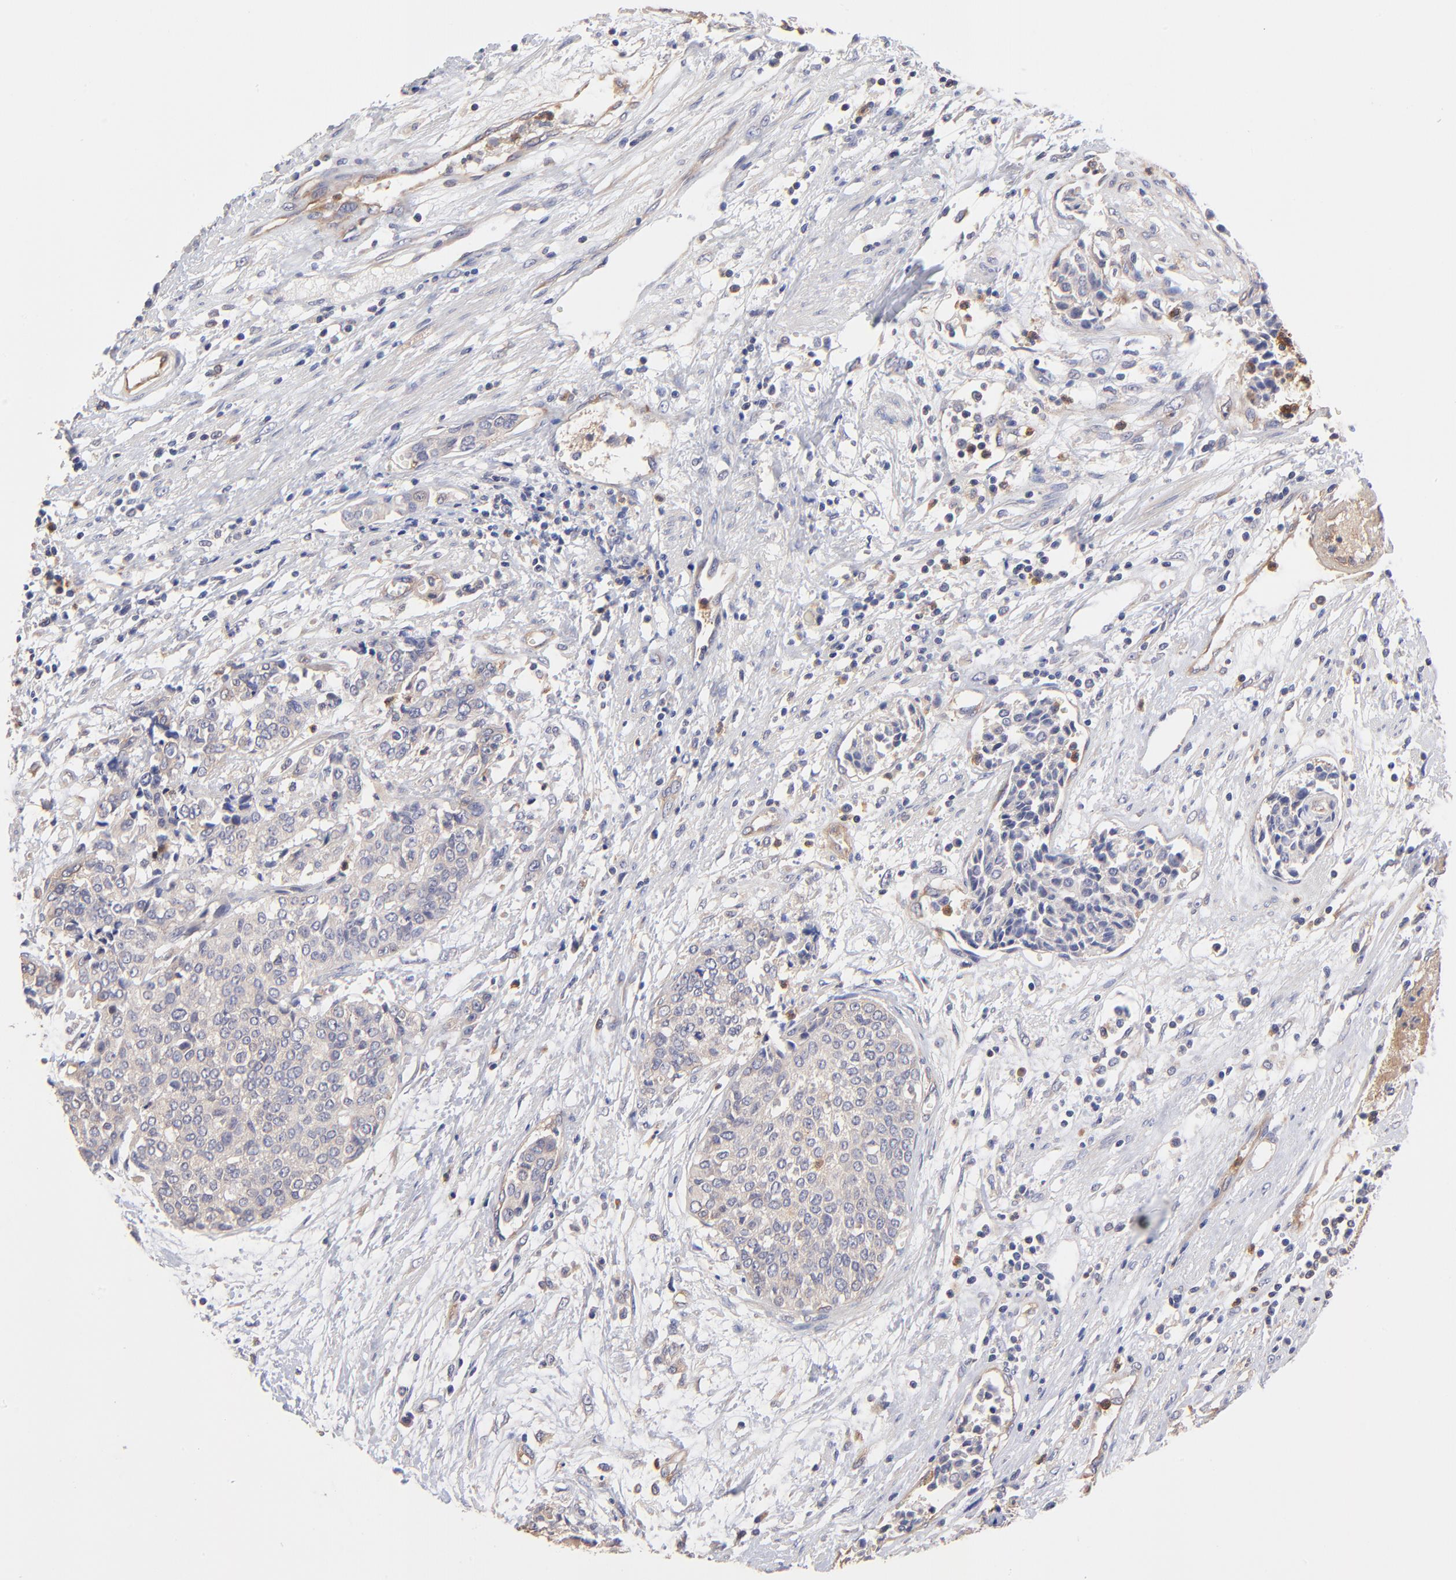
{"staining": {"intensity": "negative", "quantity": "none", "location": "none"}, "tissue": "urothelial cancer", "cell_type": "Tumor cells", "image_type": "cancer", "snomed": [{"axis": "morphology", "description": "Urothelial carcinoma, Low grade"}, {"axis": "topography", "description": "Urinary bladder"}], "caption": "Urothelial carcinoma (low-grade) stained for a protein using immunohistochemistry demonstrates no expression tumor cells.", "gene": "ASB7", "patient": {"sex": "female", "age": 73}}